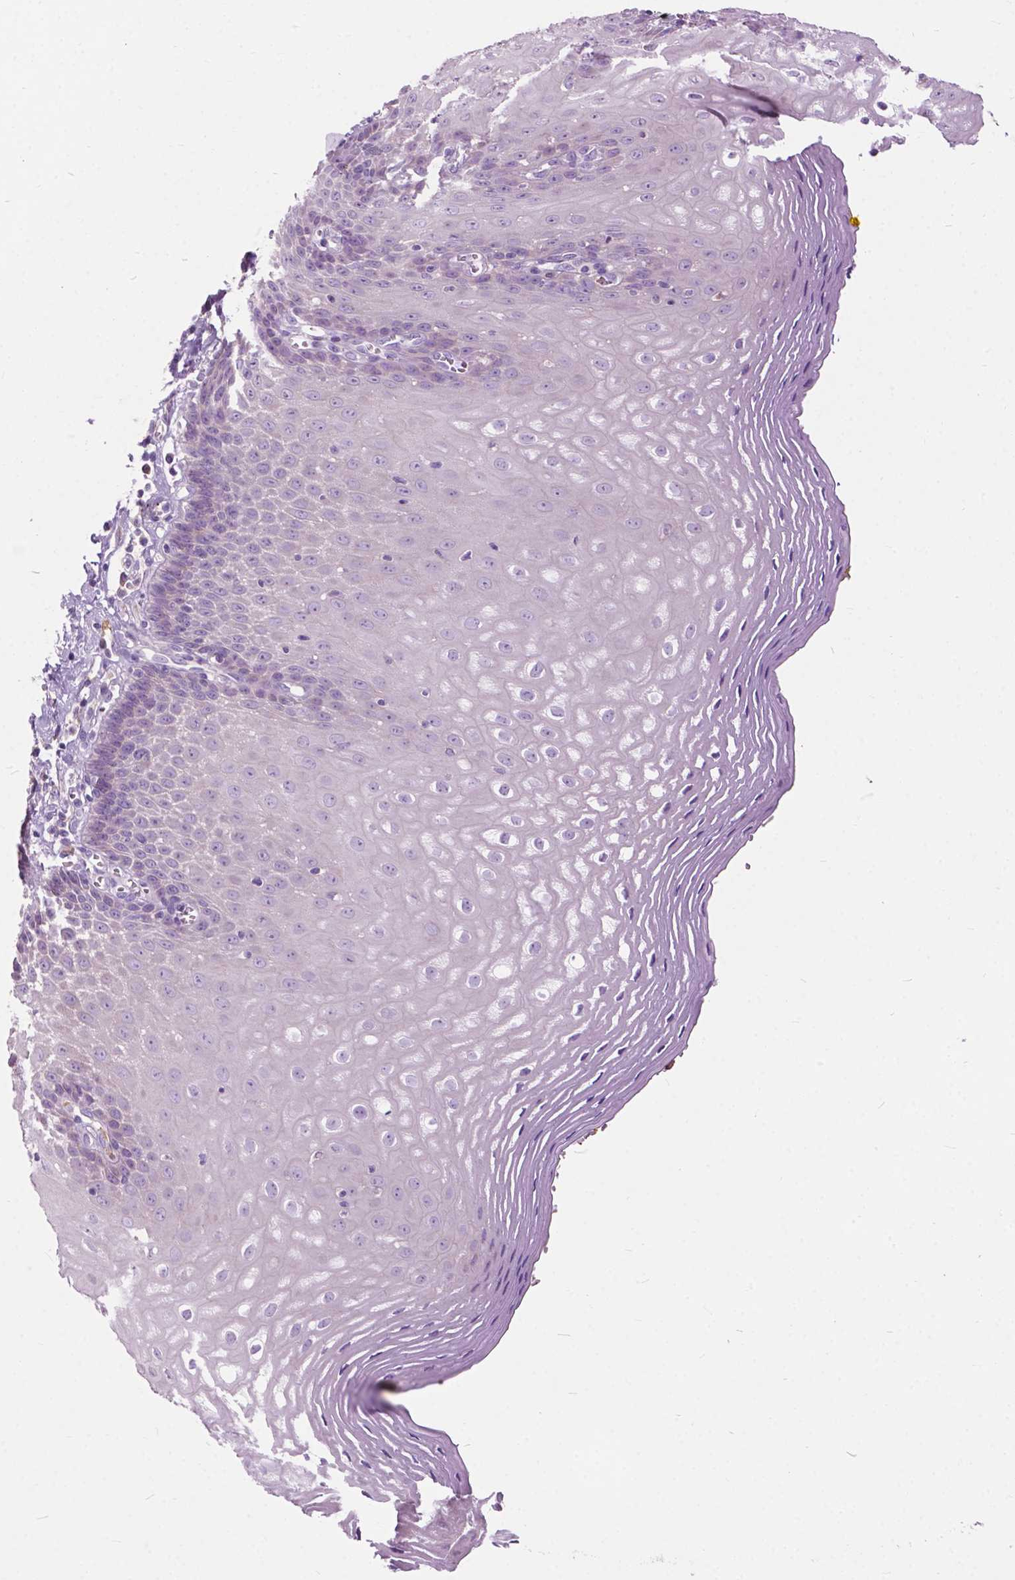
{"staining": {"intensity": "negative", "quantity": "none", "location": "none"}, "tissue": "esophagus", "cell_type": "Squamous epithelial cells", "image_type": "normal", "snomed": [{"axis": "morphology", "description": "Normal tissue, NOS"}, {"axis": "topography", "description": "Esophagus"}], "caption": "IHC of benign human esophagus reveals no staining in squamous epithelial cells. The staining is performed using DAB brown chromogen with nuclei counter-stained in using hematoxylin.", "gene": "PRR35", "patient": {"sex": "female", "age": 68}}